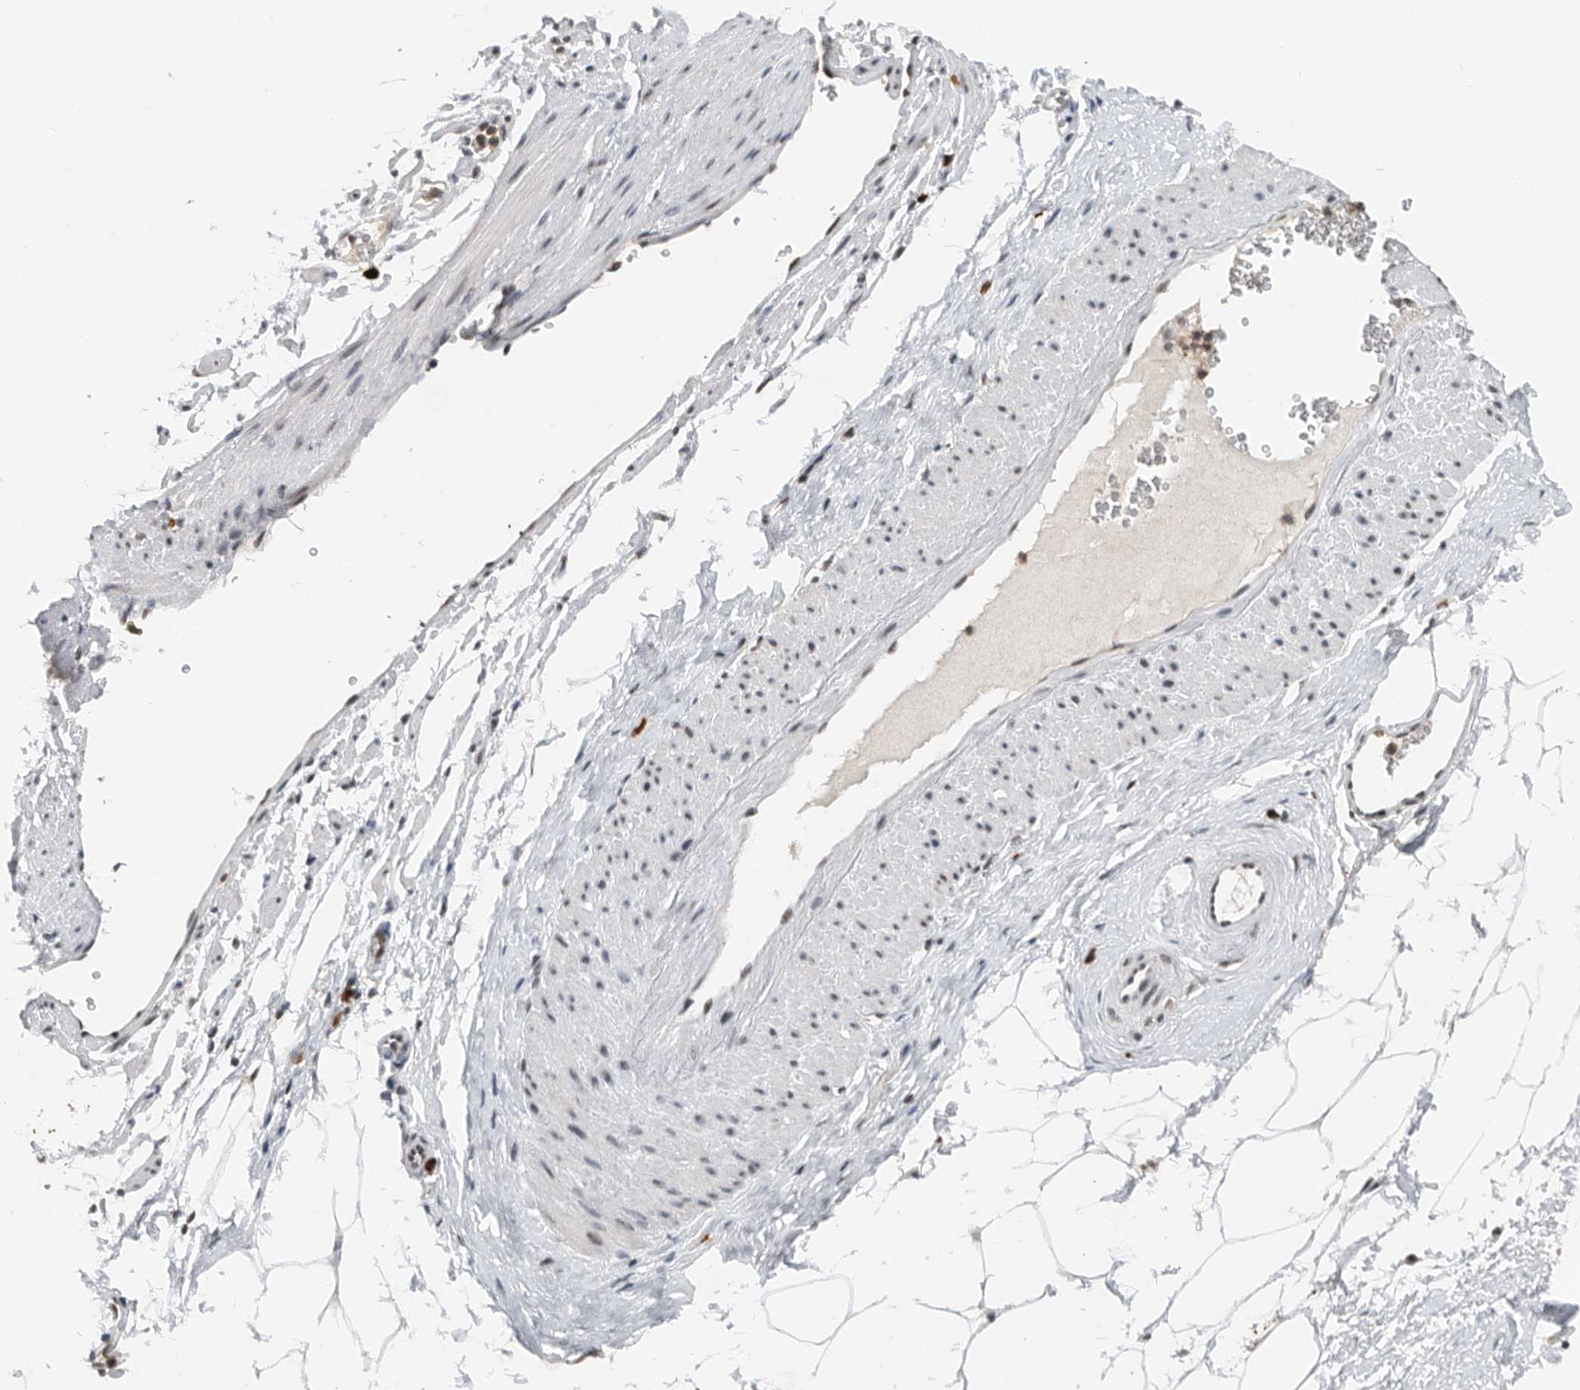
{"staining": {"intensity": "weak", "quantity": ">75%", "location": "nuclear"}, "tissue": "adipose tissue", "cell_type": "Adipocytes", "image_type": "normal", "snomed": [{"axis": "morphology", "description": "Normal tissue, NOS"}, {"axis": "morphology", "description": "Adenocarcinoma, Low grade"}, {"axis": "topography", "description": "Prostate"}, {"axis": "topography", "description": "Peripheral nerve tissue"}], "caption": "Immunohistochemistry image of unremarkable adipose tissue: adipose tissue stained using immunohistochemistry demonstrates low levels of weak protein expression localized specifically in the nuclear of adipocytes, appearing as a nuclear brown color.", "gene": "ZNF260", "patient": {"sex": "male", "age": 63}}